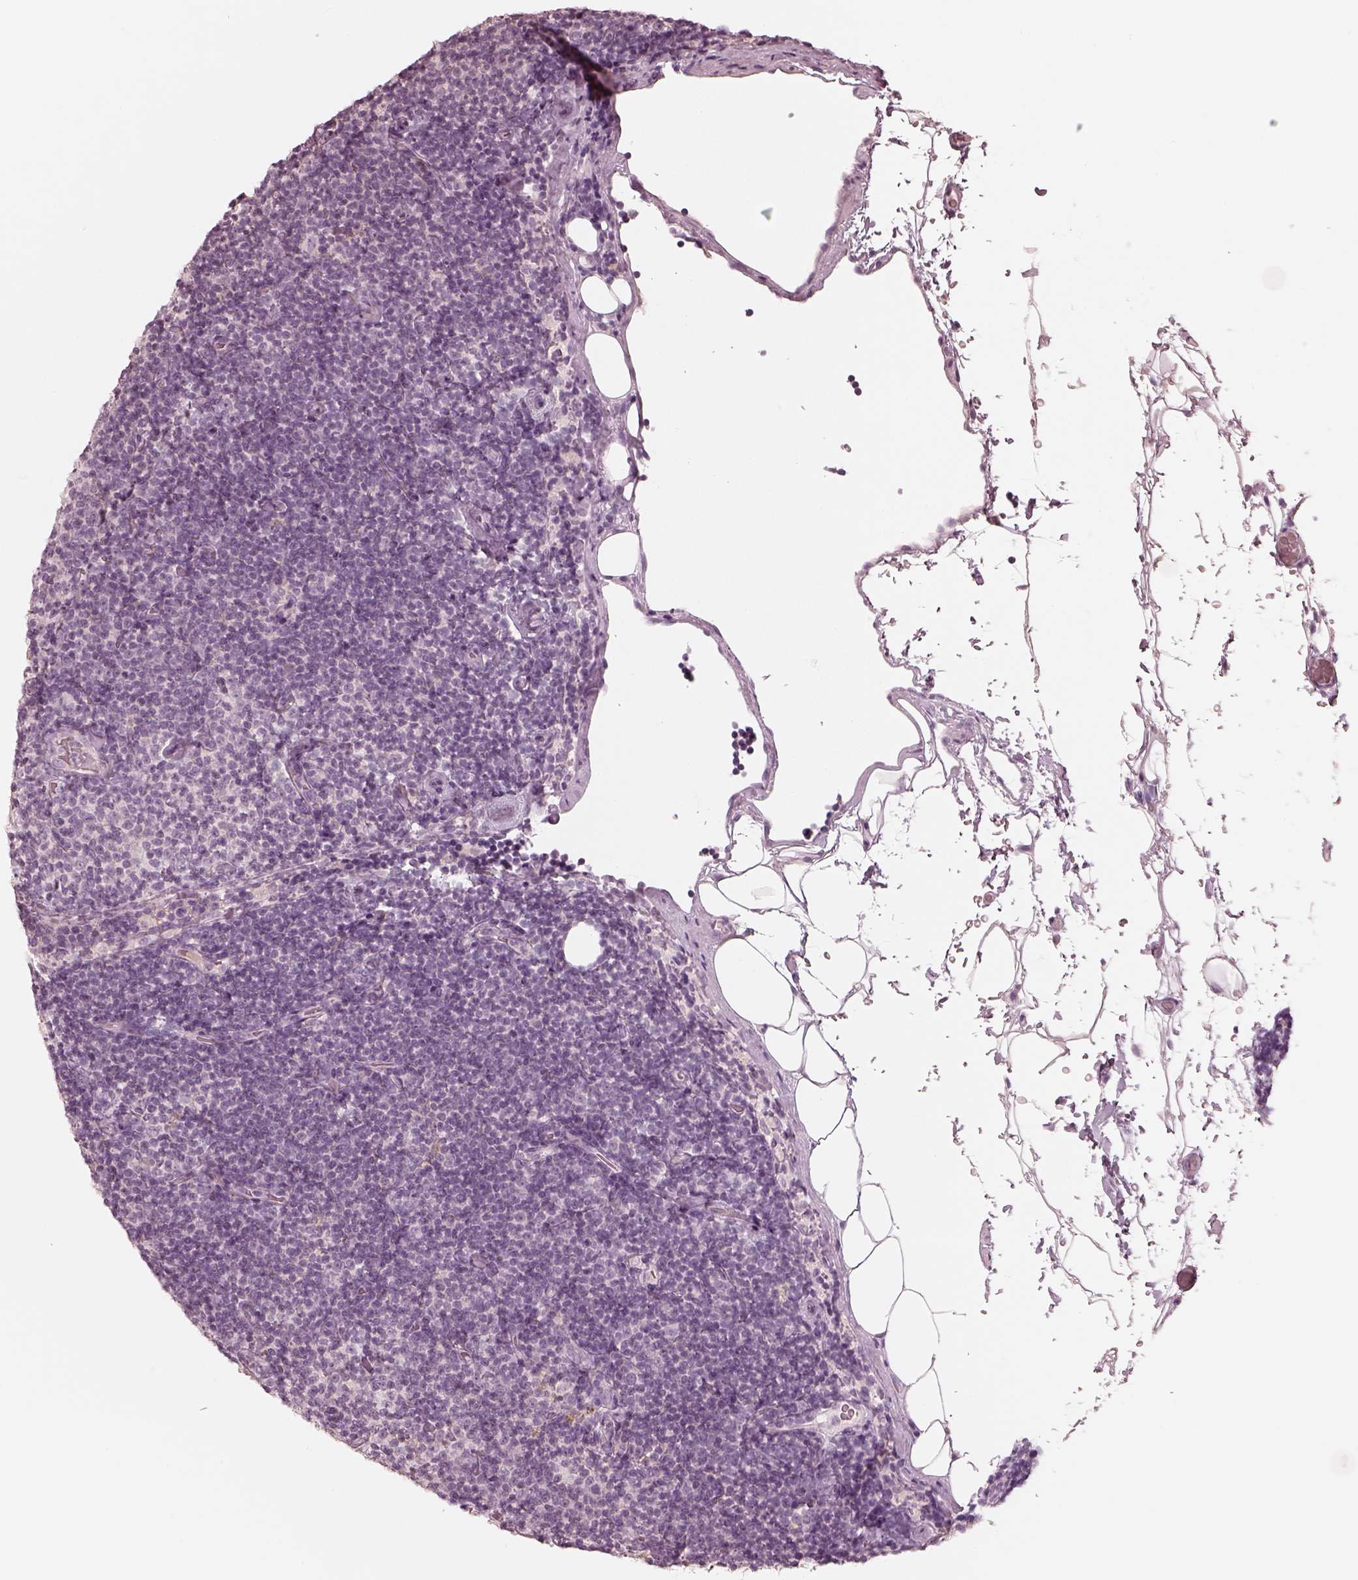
{"staining": {"intensity": "negative", "quantity": "none", "location": "none"}, "tissue": "lymphoma", "cell_type": "Tumor cells", "image_type": "cancer", "snomed": [{"axis": "morphology", "description": "Malignant lymphoma, non-Hodgkin's type, Low grade"}, {"axis": "topography", "description": "Lymph node"}], "caption": "There is no significant staining in tumor cells of lymphoma.", "gene": "CALR3", "patient": {"sex": "male", "age": 81}}